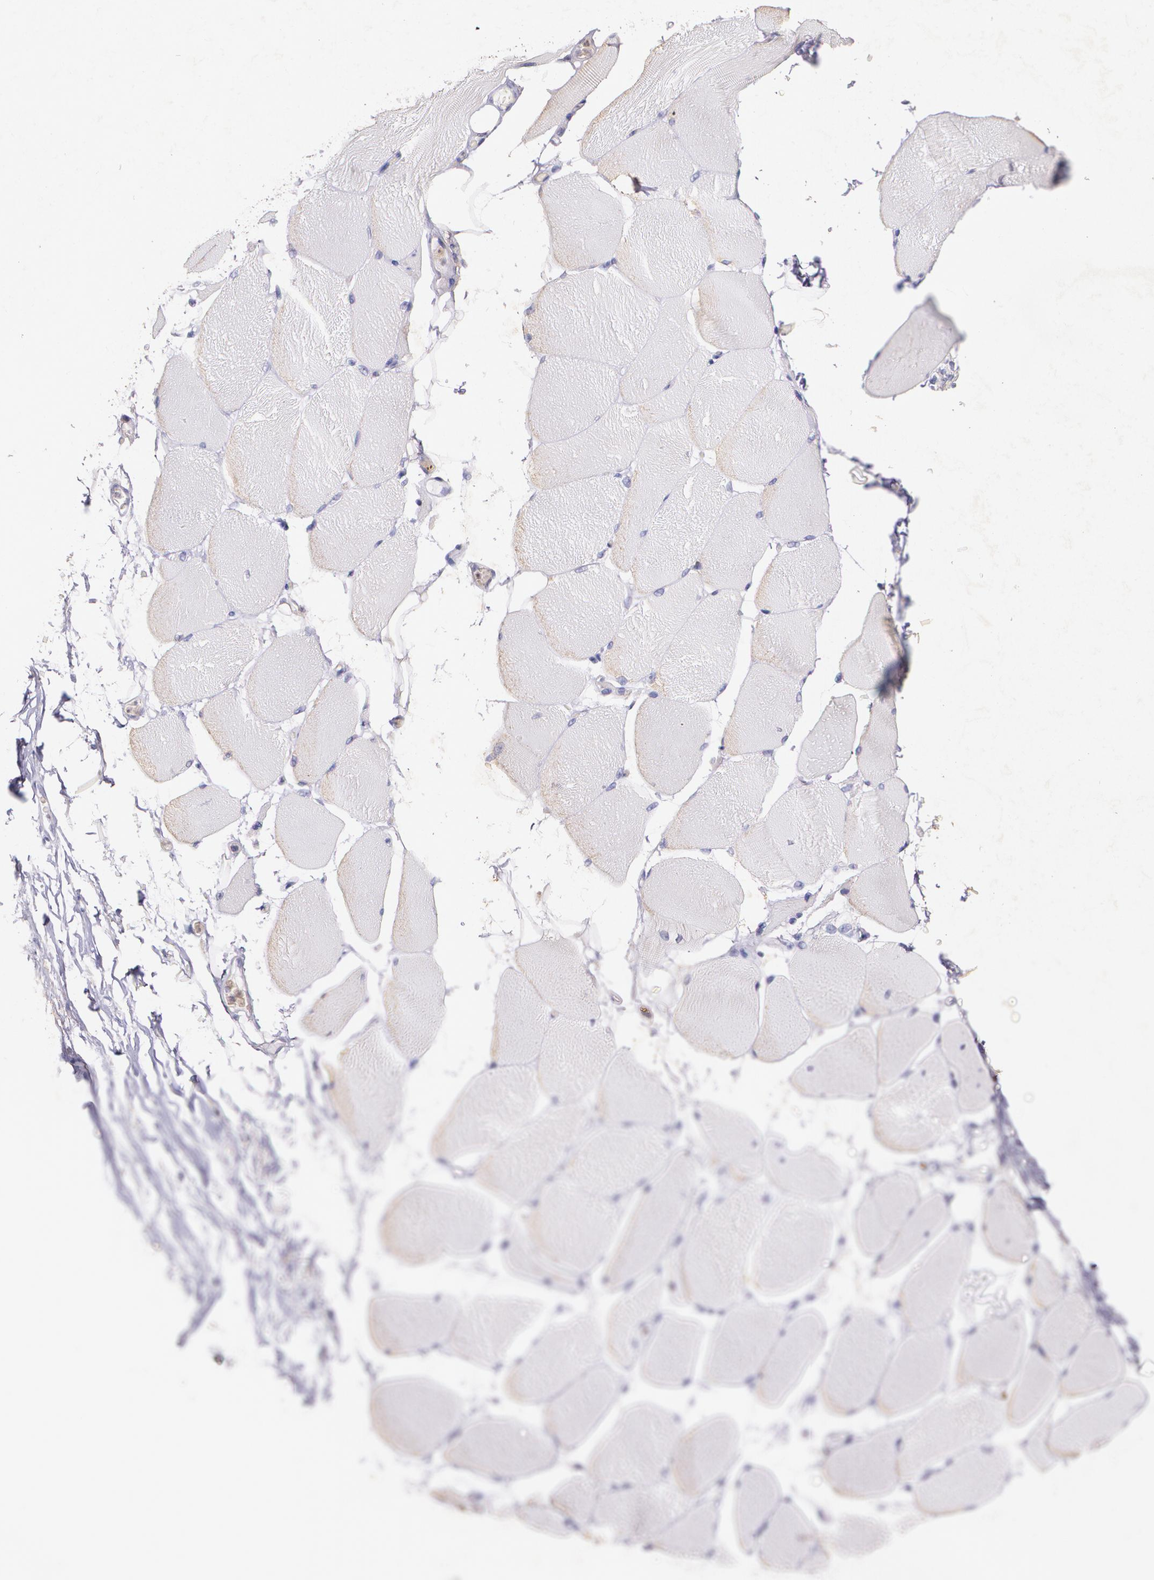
{"staining": {"intensity": "weak", "quantity": "25%-75%", "location": "cytoplasmic/membranous"}, "tissue": "skeletal muscle", "cell_type": "Myocytes", "image_type": "normal", "snomed": [{"axis": "morphology", "description": "Normal tissue, NOS"}, {"axis": "topography", "description": "Skeletal muscle"}, {"axis": "topography", "description": "Parathyroid gland"}], "caption": "Benign skeletal muscle displays weak cytoplasmic/membranous positivity in approximately 25%-75% of myocytes.", "gene": "TM4SF1", "patient": {"sex": "female", "age": 37}}